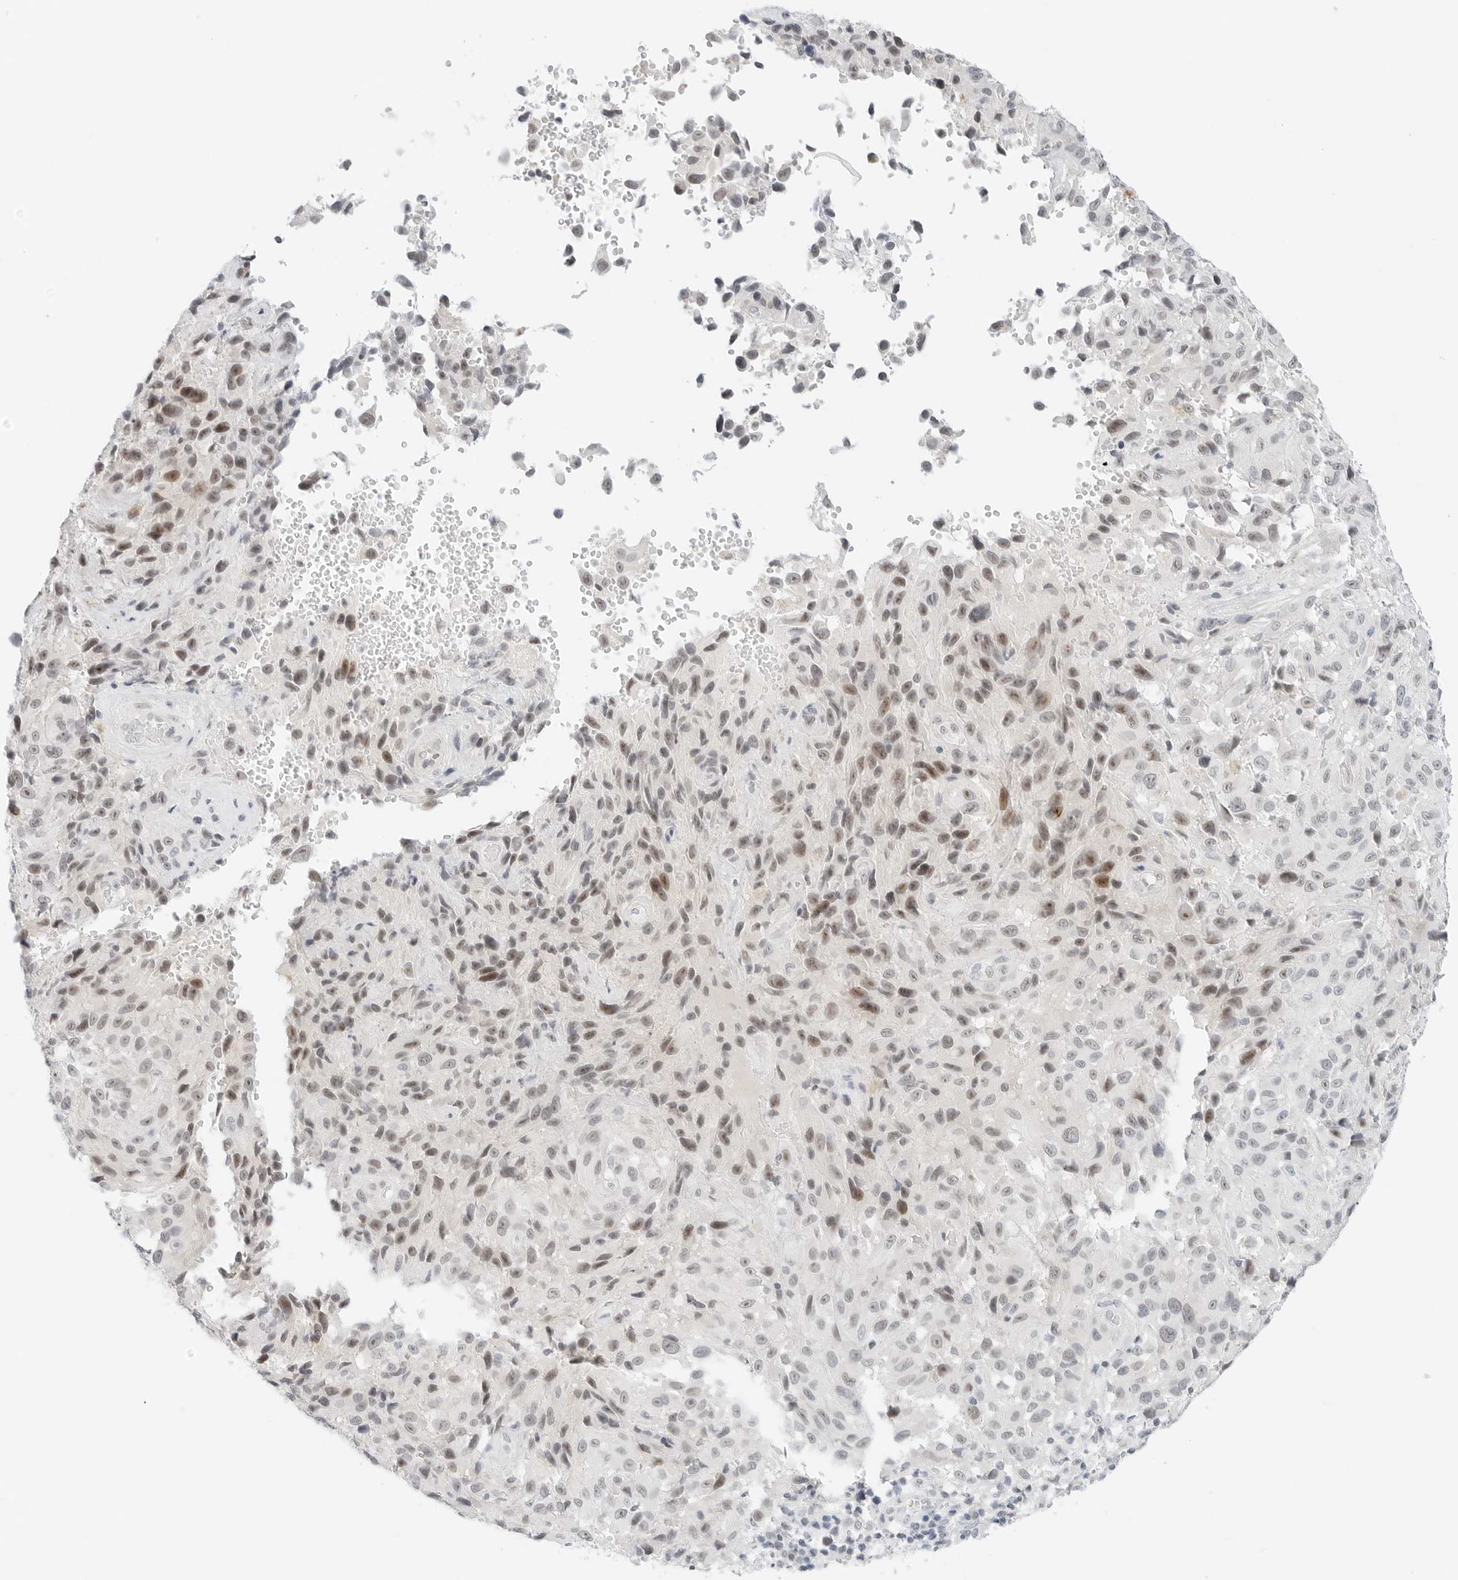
{"staining": {"intensity": "moderate", "quantity": "<25%", "location": "nuclear"}, "tissue": "melanoma", "cell_type": "Tumor cells", "image_type": "cancer", "snomed": [{"axis": "morphology", "description": "Malignant melanoma, NOS"}, {"axis": "topography", "description": "Skin"}], "caption": "Protein expression by IHC reveals moderate nuclear expression in approximately <25% of tumor cells in malignant melanoma. (Brightfield microscopy of DAB IHC at high magnification).", "gene": "CCSAP", "patient": {"sex": "male", "age": 66}}